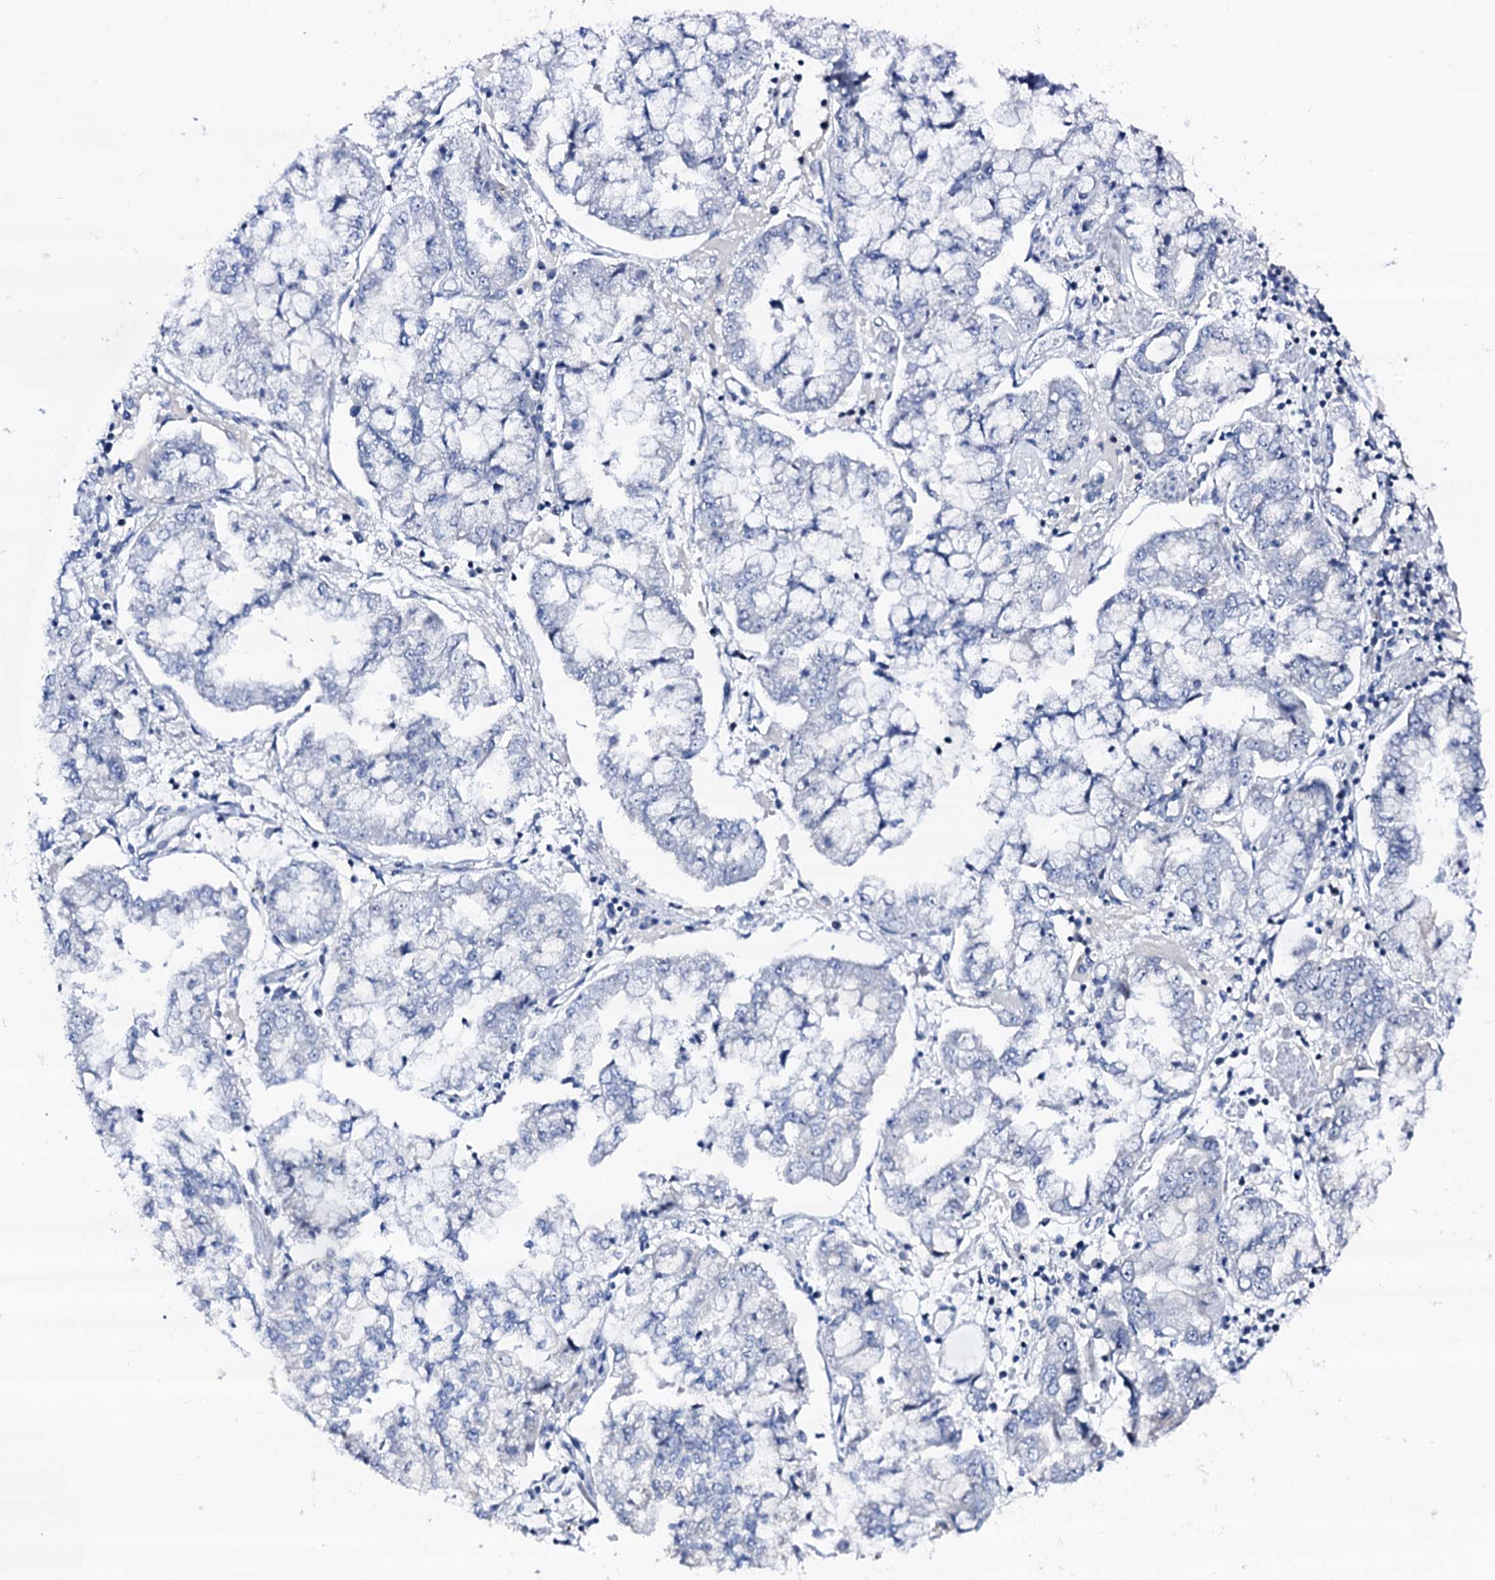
{"staining": {"intensity": "negative", "quantity": "none", "location": "none"}, "tissue": "stomach cancer", "cell_type": "Tumor cells", "image_type": "cancer", "snomed": [{"axis": "morphology", "description": "Adenocarcinoma, NOS"}, {"axis": "topography", "description": "Stomach"}], "caption": "The histopathology image exhibits no staining of tumor cells in stomach cancer.", "gene": "TRAFD1", "patient": {"sex": "male", "age": 76}}